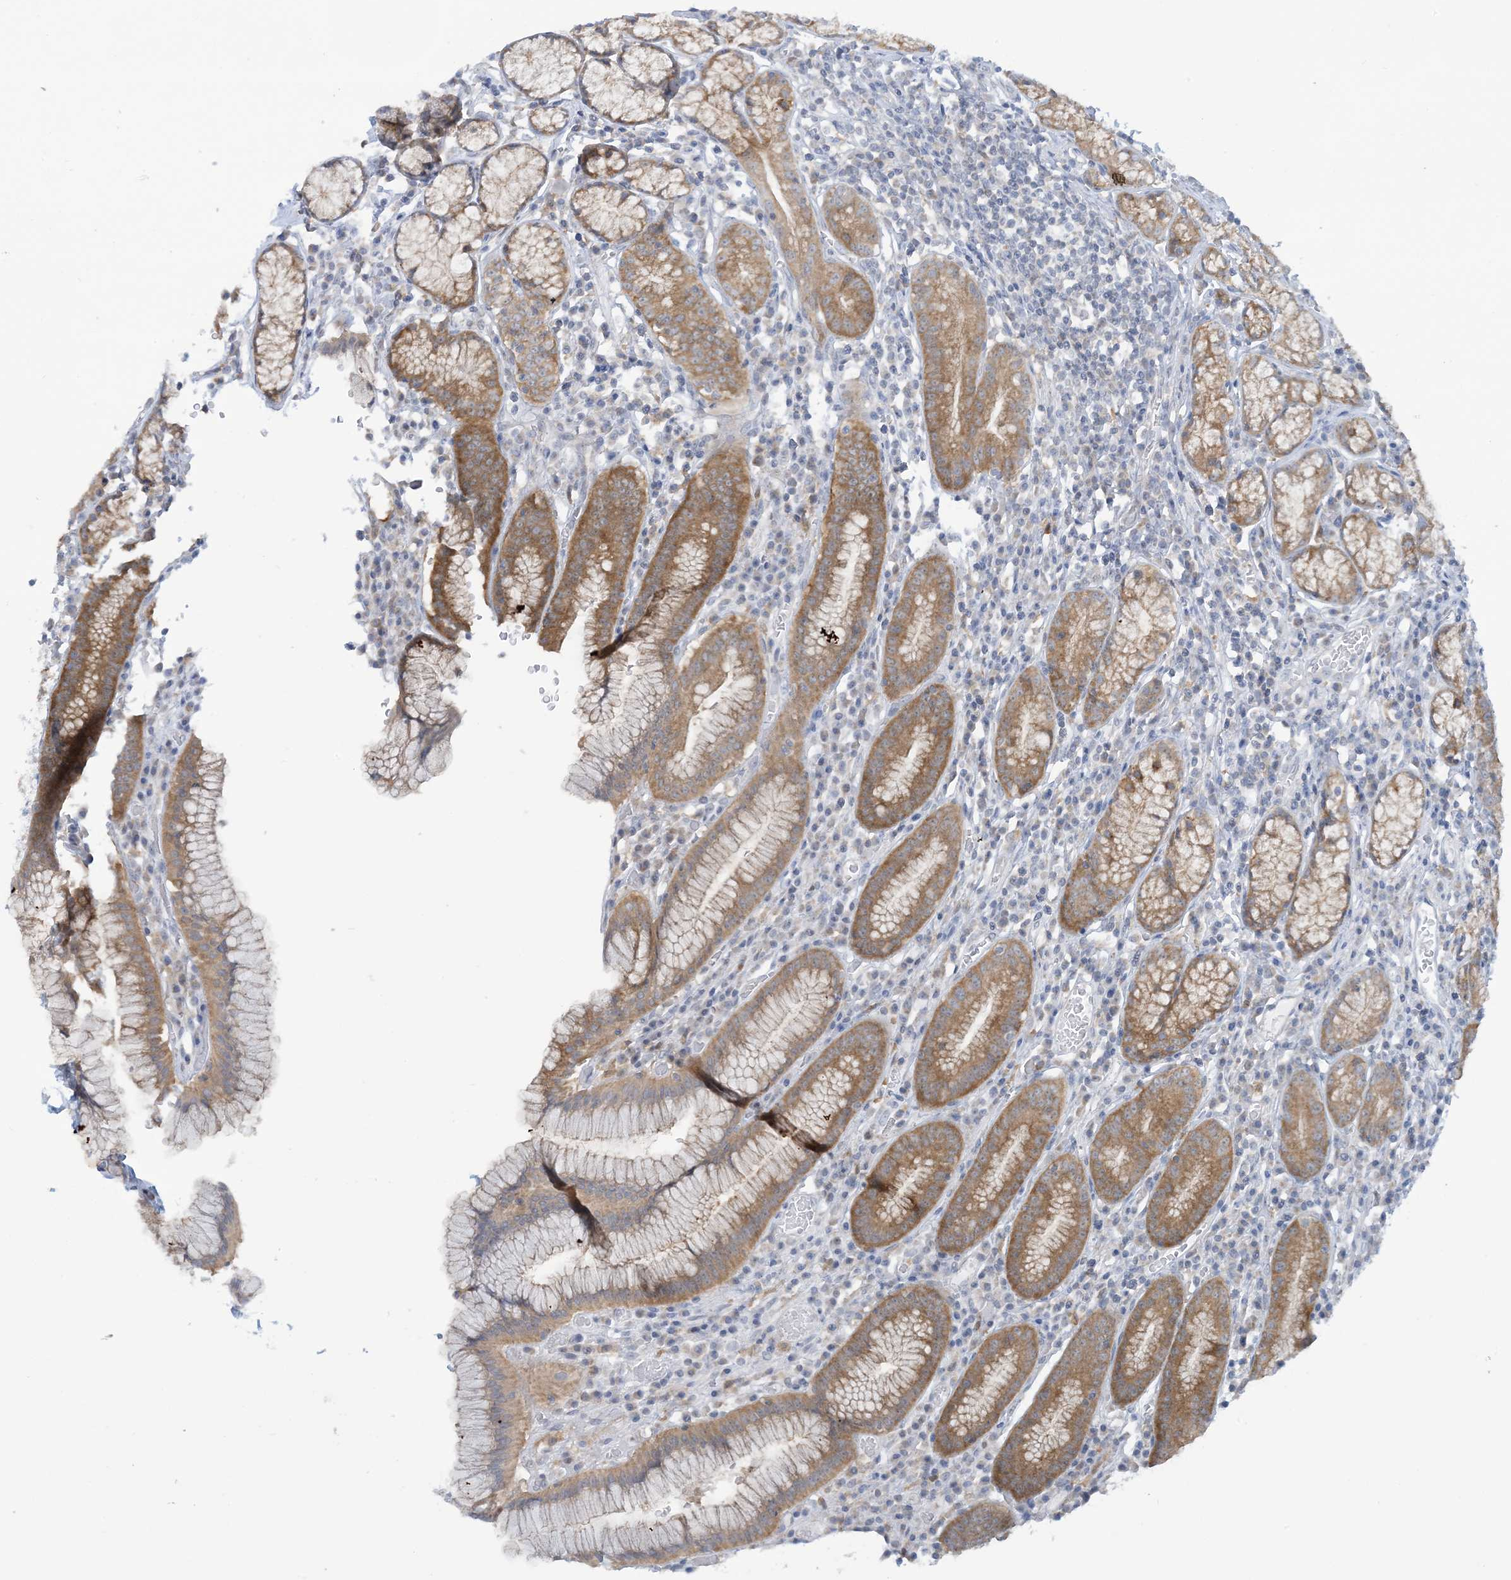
{"staining": {"intensity": "moderate", "quantity": ">75%", "location": "cytoplasmic/membranous"}, "tissue": "stomach", "cell_type": "Glandular cells", "image_type": "normal", "snomed": [{"axis": "morphology", "description": "Normal tissue, NOS"}, {"axis": "topography", "description": "Stomach"}], "caption": "Immunohistochemical staining of unremarkable stomach displays moderate cytoplasmic/membranous protein positivity in approximately >75% of glandular cells. (DAB IHC with brightfield microscopy, high magnification).", "gene": "MRPS18A", "patient": {"sex": "male", "age": 55}}